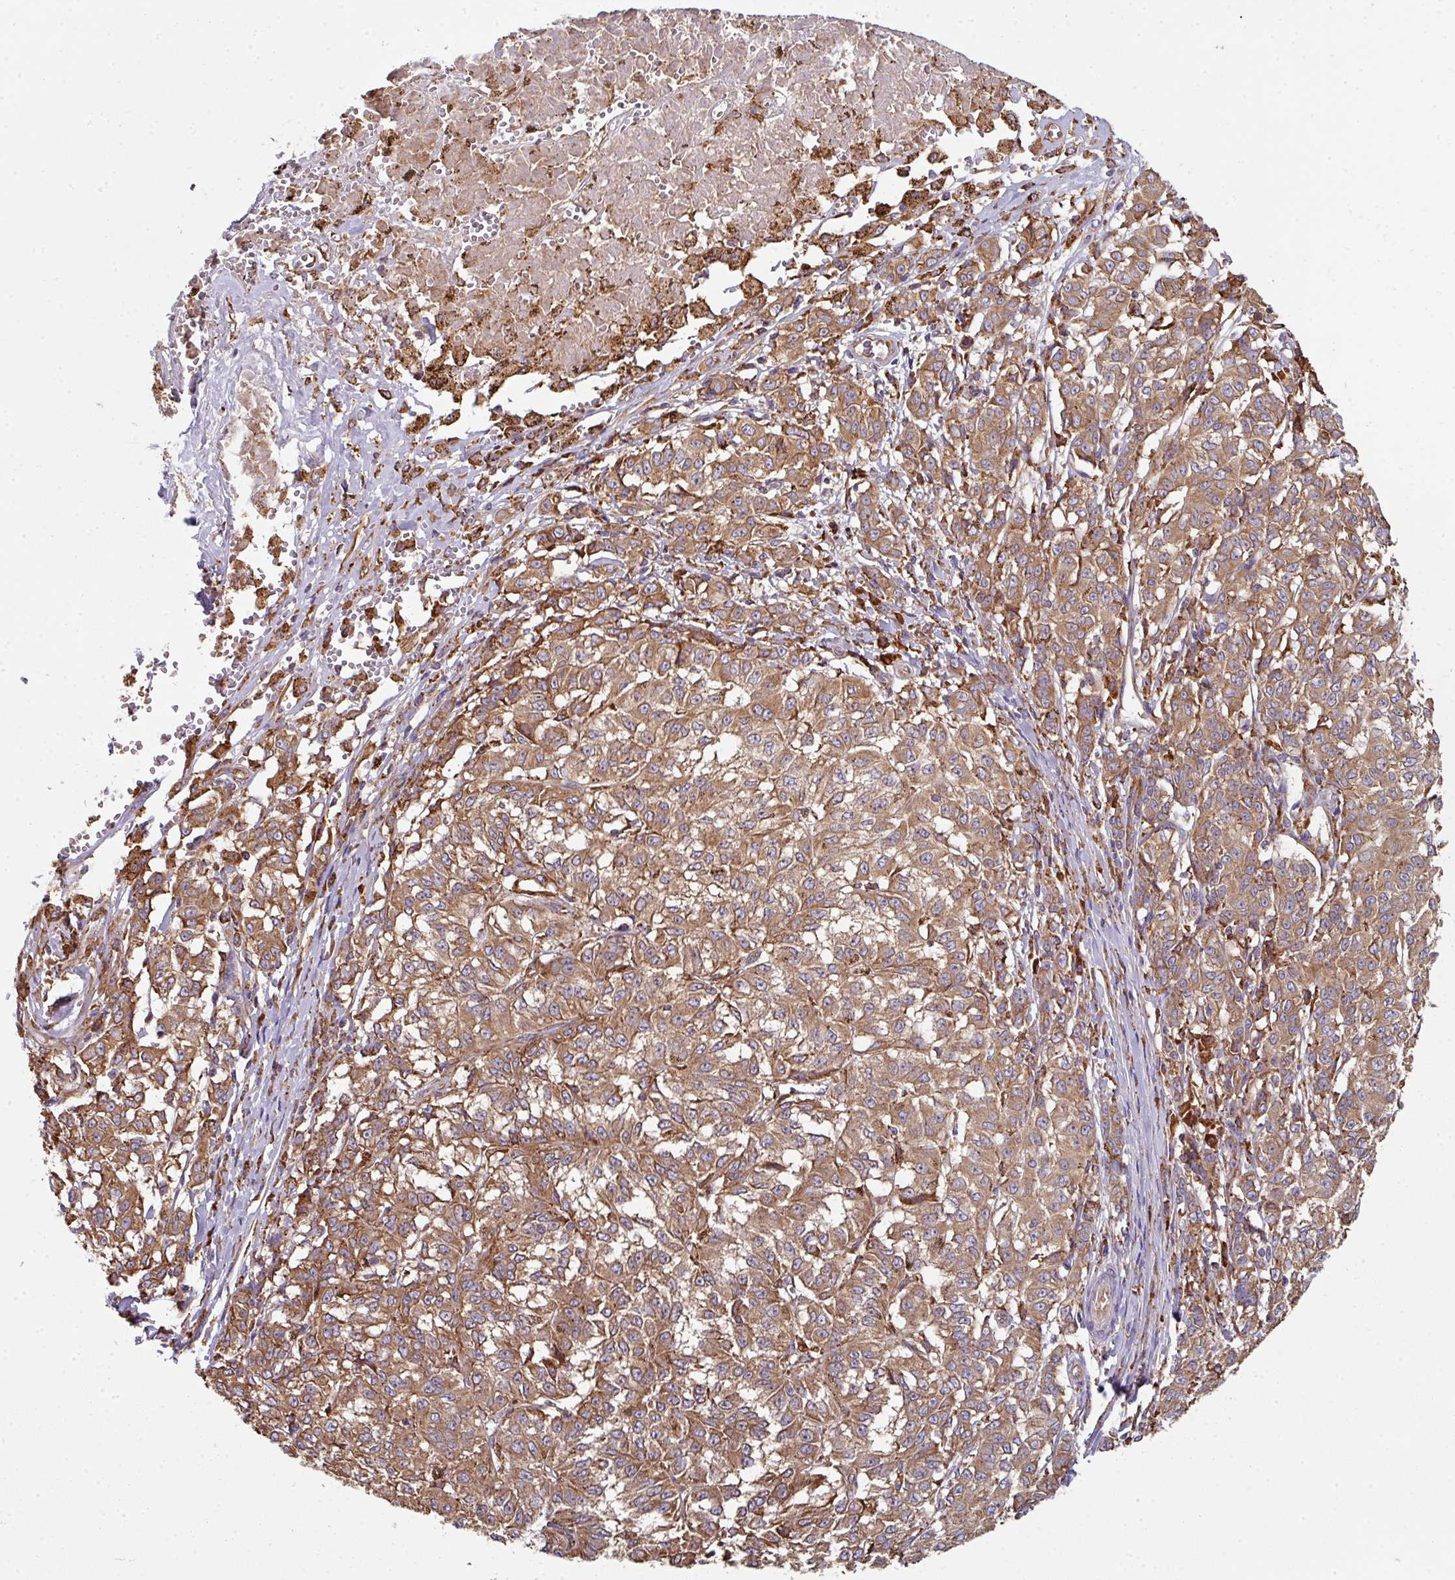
{"staining": {"intensity": "moderate", "quantity": ">75%", "location": "cytoplasmic/membranous"}, "tissue": "melanoma", "cell_type": "Tumor cells", "image_type": "cancer", "snomed": [{"axis": "morphology", "description": "Malignant melanoma, NOS"}, {"axis": "topography", "description": "Skin"}], "caption": "This is an image of IHC staining of melanoma, which shows moderate expression in the cytoplasmic/membranous of tumor cells.", "gene": "FAT4", "patient": {"sex": "female", "age": 72}}